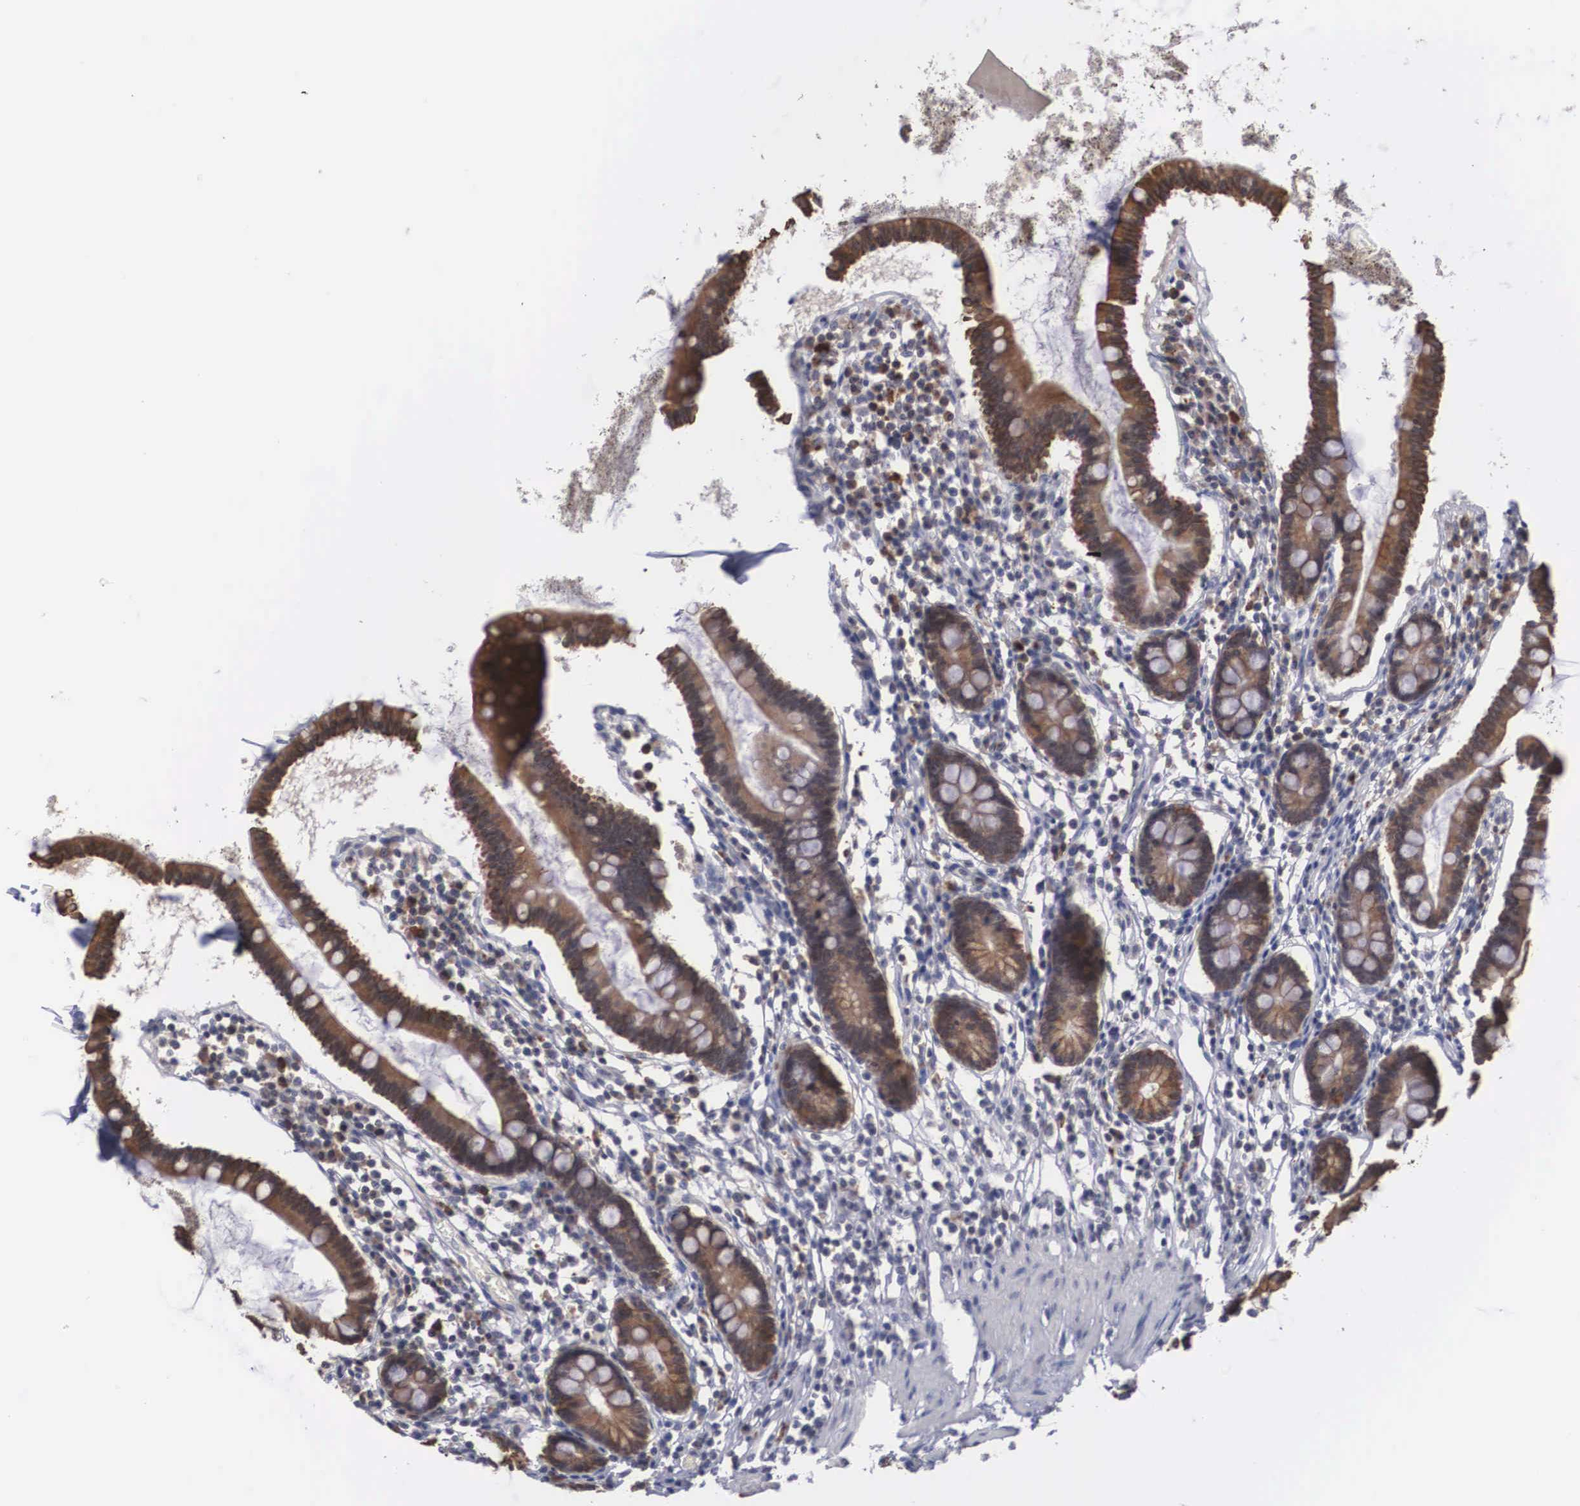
{"staining": {"intensity": "moderate", "quantity": ">75%", "location": "cytoplasmic/membranous"}, "tissue": "small intestine", "cell_type": "Glandular cells", "image_type": "normal", "snomed": [{"axis": "morphology", "description": "Normal tissue, NOS"}, {"axis": "topography", "description": "Small intestine"}], "caption": "This histopathology image shows immunohistochemistry (IHC) staining of unremarkable human small intestine, with medium moderate cytoplasmic/membranous positivity in approximately >75% of glandular cells.", "gene": "WDR89", "patient": {"sex": "female", "age": 37}}